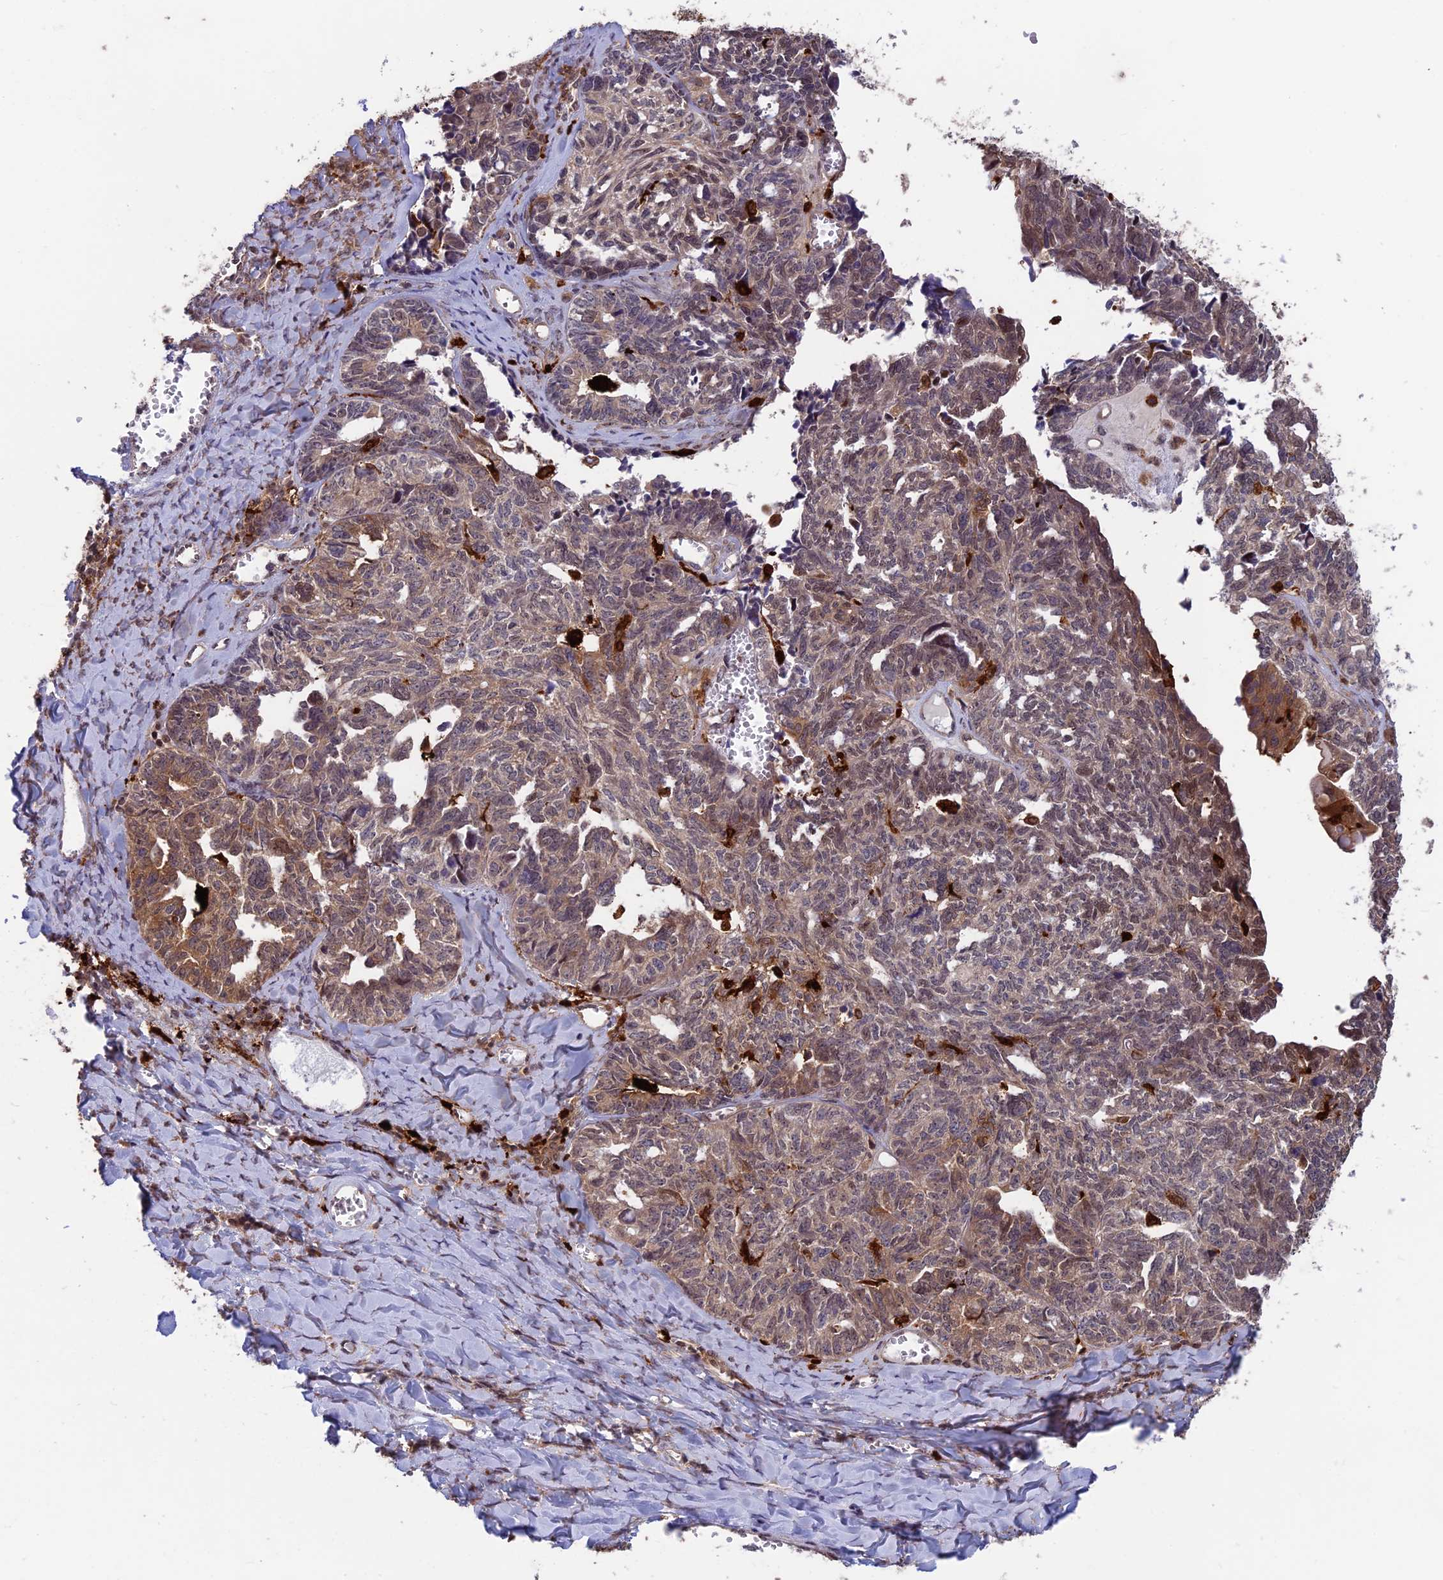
{"staining": {"intensity": "moderate", "quantity": "<25%", "location": "cytoplasmic/membranous,nuclear"}, "tissue": "ovarian cancer", "cell_type": "Tumor cells", "image_type": "cancer", "snomed": [{"axis": "morphology", "description": "Cystadenocarcinoma, serous, NOS"}, {"axis": "topography", "description": "Ovary"}], "caption": "Tumor cells display low levels of moderate cytoplasmic/membranous and nuclear expression in about <25% of cells in ovarian cancer.", "gene": "MAST2", "patient": {"sex": "female", "age": 79}}